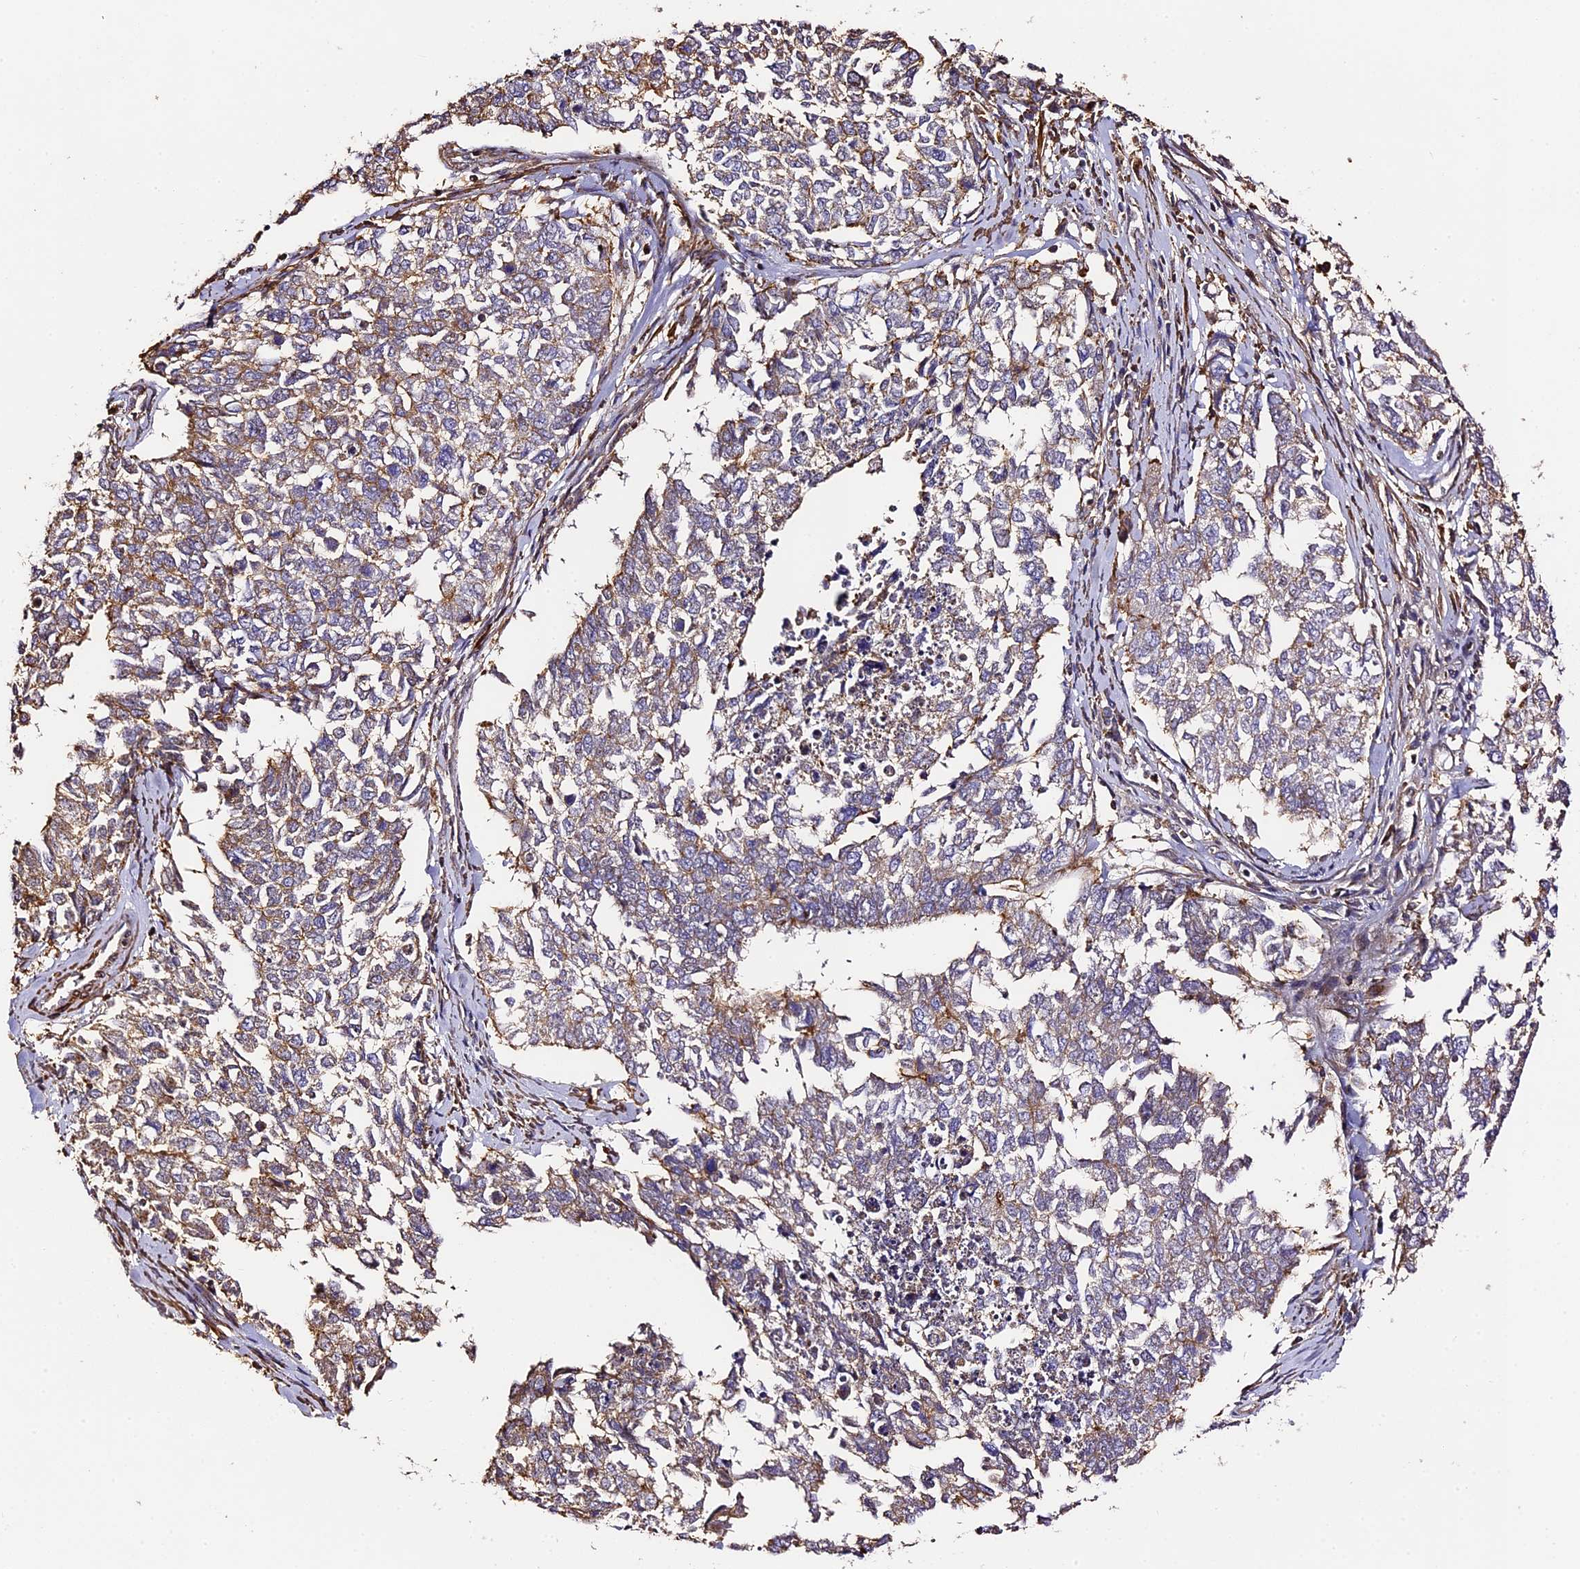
{"staining": {"intensity": "weak", "quantity": ">75%", "location": "cytoplasmic/membranous"}, "tissue": "cervical cancer", "cell_type": "Tumor cells", "image_type": "cancer", "snomed": [{"axis": "morphology", "description": "Squamous cell carcinoma, NOS"}, {"axis": "topography", "description": "Cervix"}], "caption": "IHC of human cervical squamous cell carcinoma demonstrates low levels of weak cytoplasmic/membranous positivity in about >75% of tumor cells. IHC stains the protein of interest in brown and the nuclei are stained blue.", "gene": "RAPSN", "patient": {"sex": "female", "age": 63}}